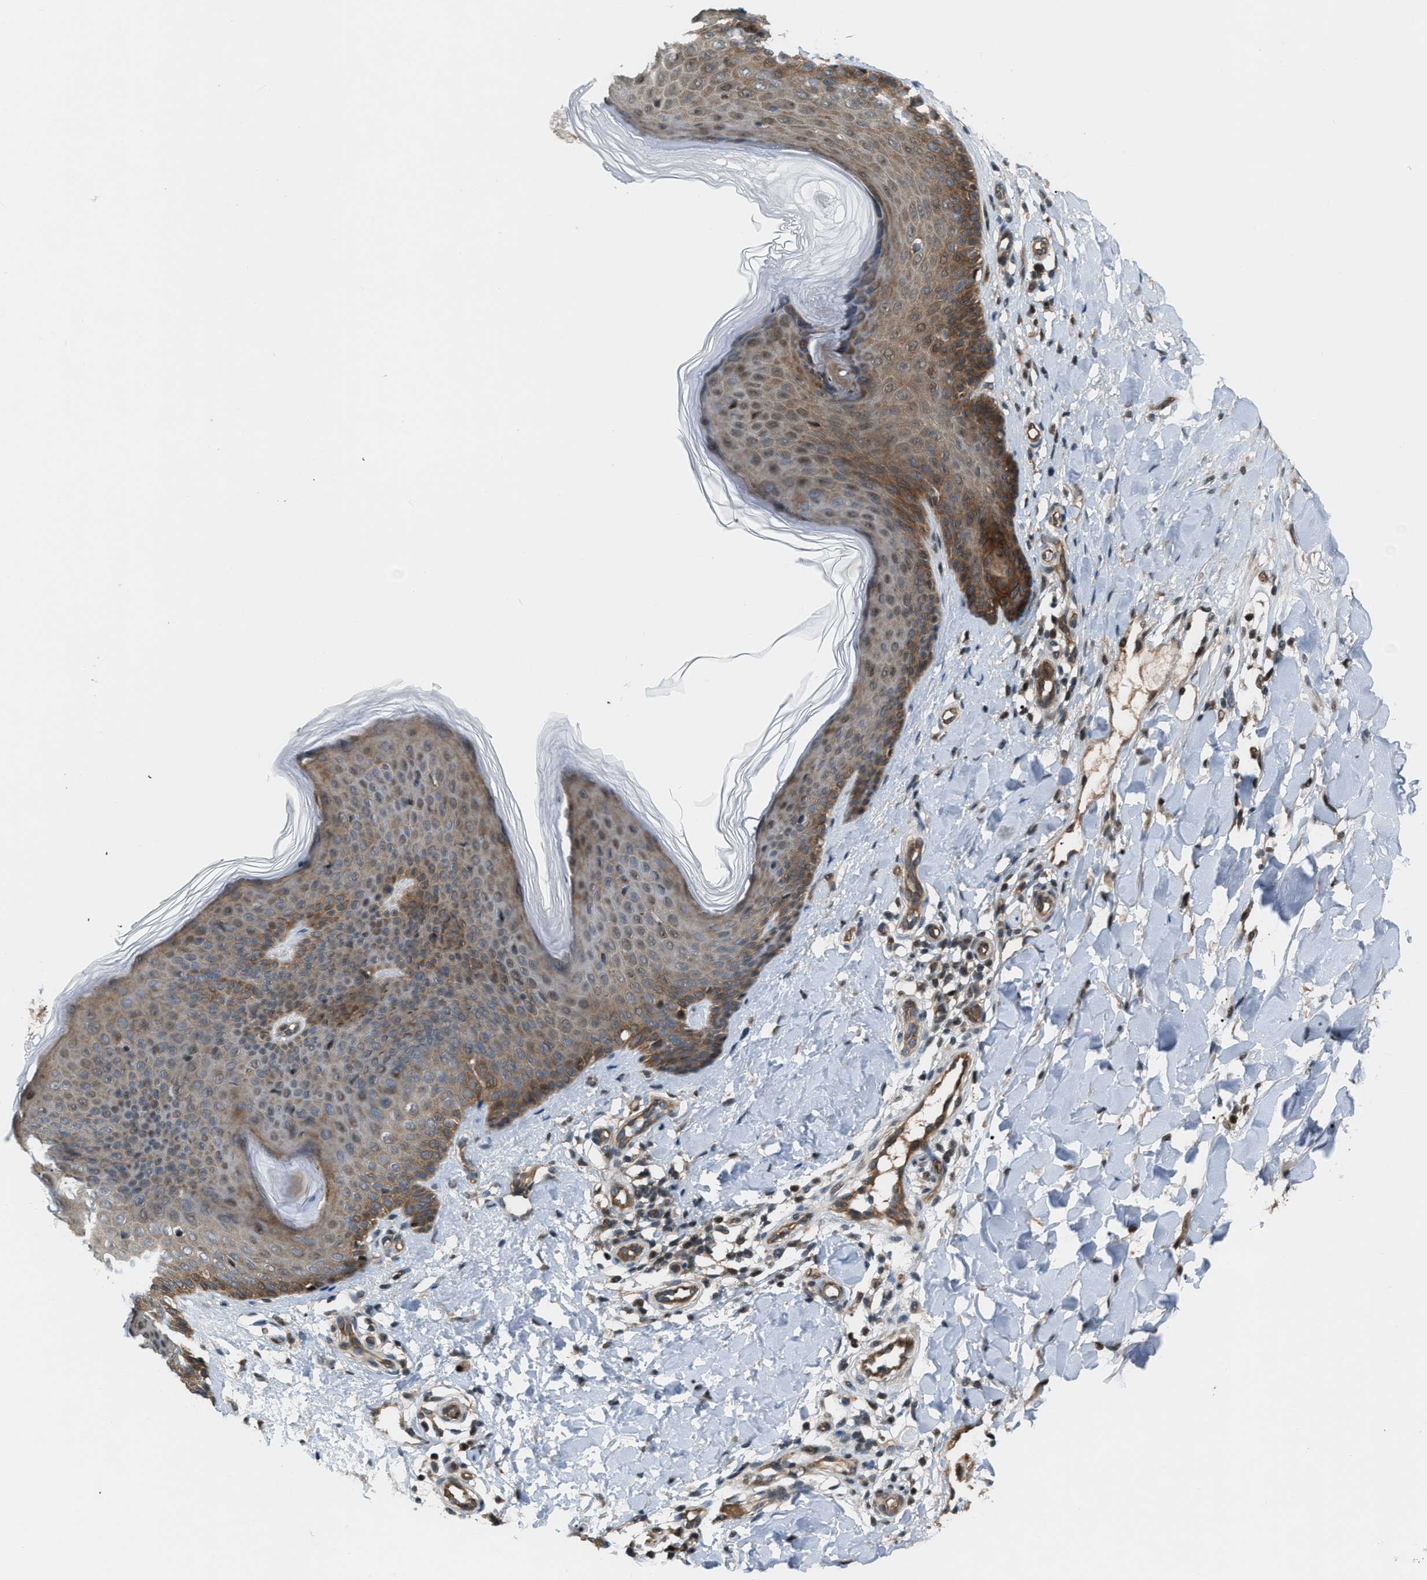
{"staining": {"intensity": "moderate", "quantity": ">75%", "location": "cytoplasmic/membranous,nuclear"}, "tissue": "skin", "cell_type": "Fibroblasts", "image_type": "normal", "snomed": [{"axis": "morphology", "description": "Normal tissue, NOS"}, {"axis": "topography", "description": "Skin"}], "caption": "The histopathology image shows immunohistochemical staining of benign skin. There is moderate cytoplasmic/membranous,nuclear staining is seen in about >75% of fibroblasts.", "gene": "RFFL", "patient": {"sex": "male", "age": 41}}